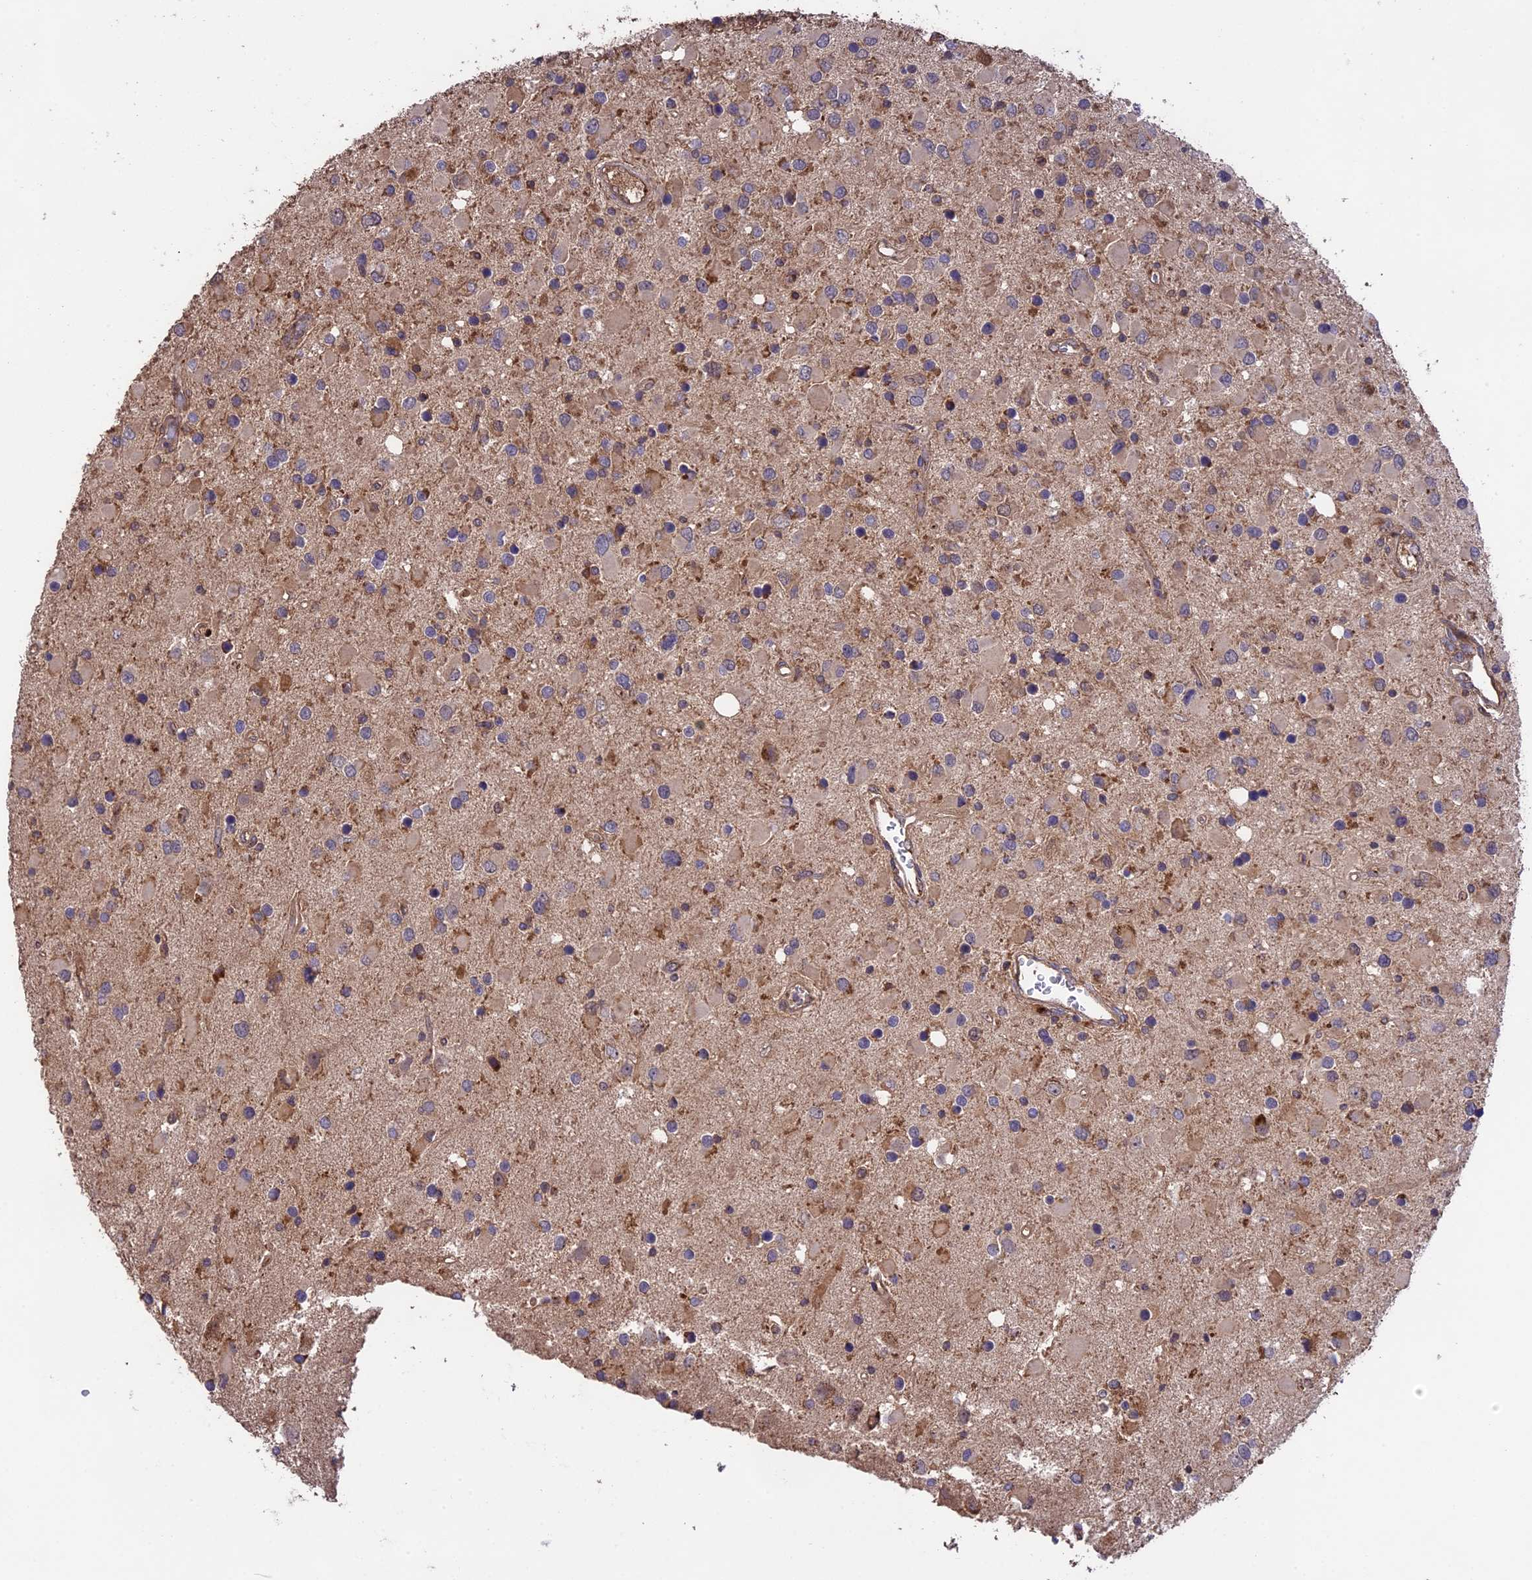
{"staining": {"intensity": "weak", "quantity": ">75%", "location": "cytoplasmic/membranous"}, "tissue": "glioma", "cell_type": "Tumor cells", "image_type": "cancer", "snomed": [{"axis": "morphology", "description": "Glioma, malignant, High grade"}, {"axis": "topography", "description": "Brain"}], "caption": "High-magnification brightfield microscopy of malignant high-grade glioma stained with DAB (brown) and counterstained with hematoxylin (blue). tumor cells exhibit weak cytoplasmic/membranous expression is seen in about>75% of cells.", "gene": "NUDT8", "patient": {"sex": "male", "age": 53}}